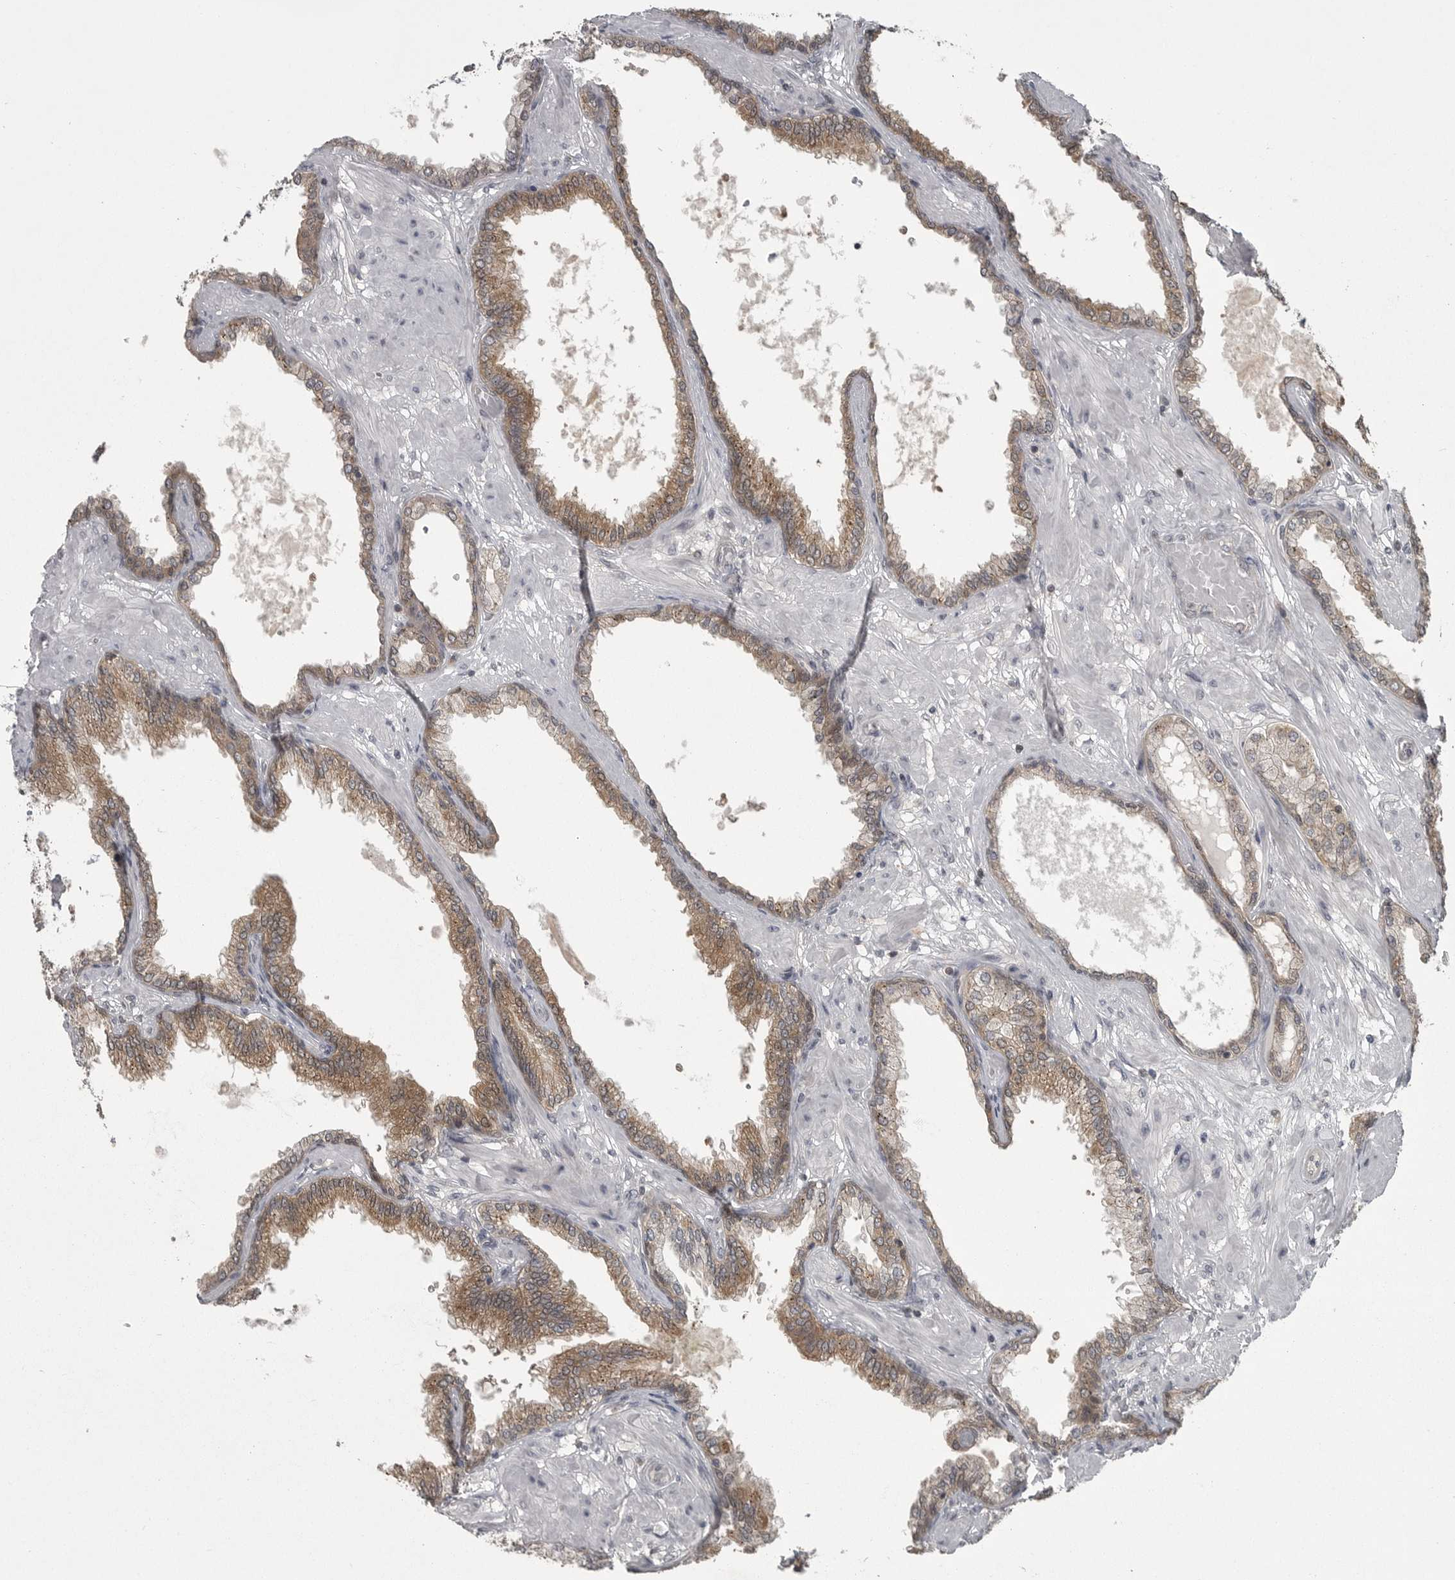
{"staining": {"intensity": "moderate", "quantity": ">75%", "location": "cytoplasmic/membranous"}, "tissue": "prostate cancer", "cell_type": "Tumor cells", "image_type": "cancer", "snomed": [{"axis": "morphology", "description": "Adenocarcinoma, Low grade"}, {"axis": "topography", "description": "Prostate"}], "caption": "Tumor cells display moderate cytoplasmic/membranous expression in approximately >75% of cells in low-grade adenocarcinoma (prostate).", "gene": "PHF13", "patient": {"sex": "male", "age": 60}}